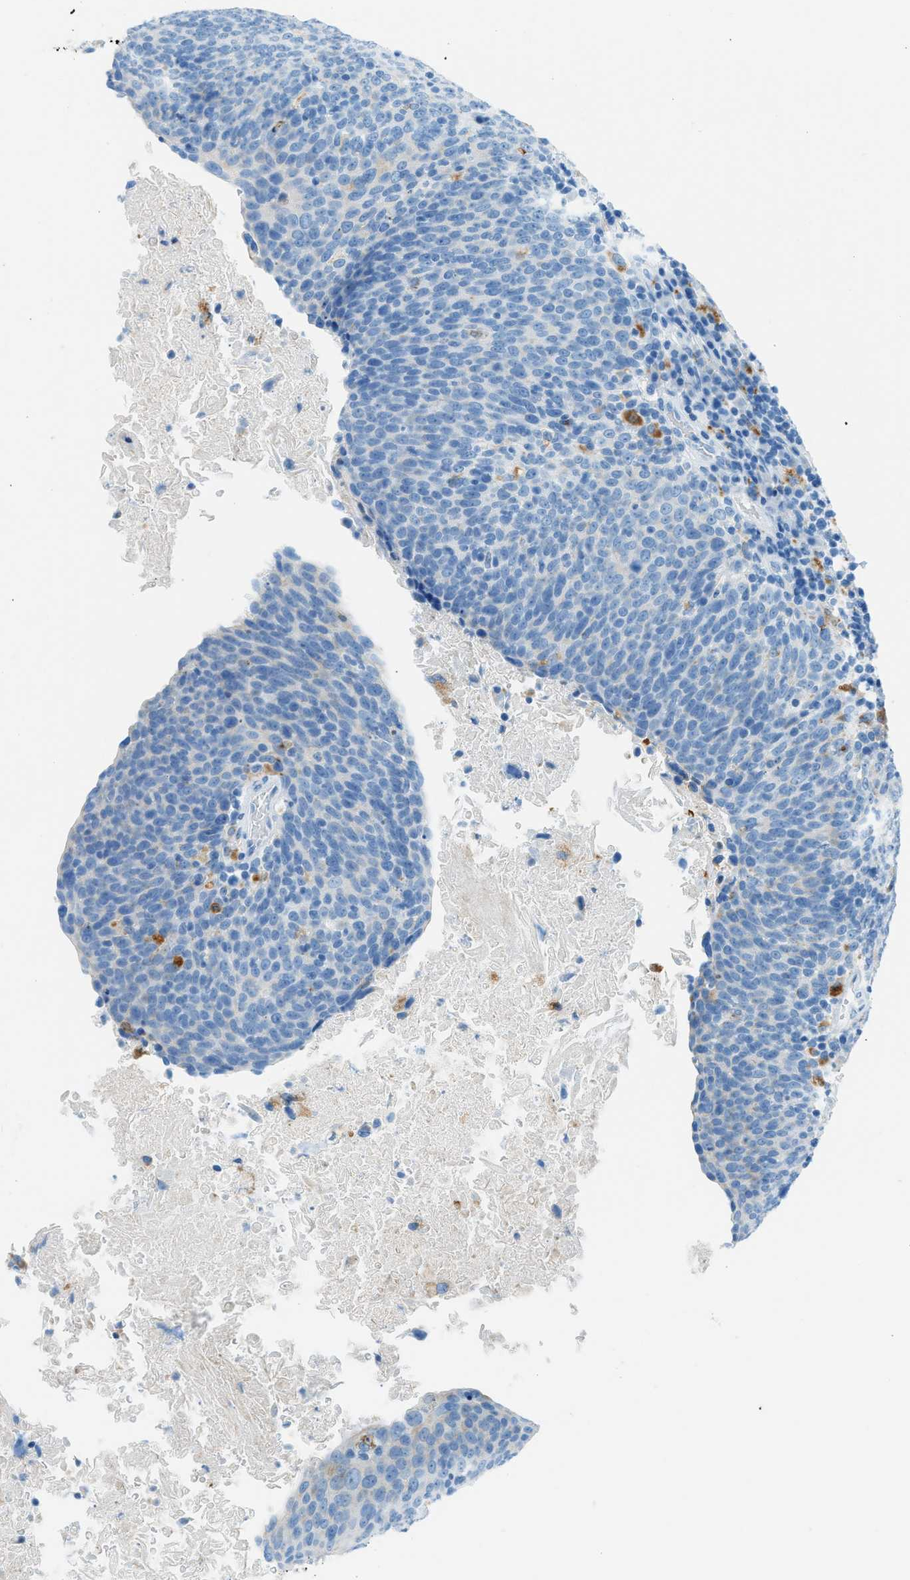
{"staining": {"intensity": "negative", "quantity": "none", "location": "none"}, "tissue": "head and neck cancer", "cell_type": "Tumor cells", "image_type": "cancer", "snomed": [{"axis": "morphology", "description": "Squamous cell carcinoma, NOS"}, {"axis": "morphology", "description": "Squamous cell carcinoma, metastatic, NOS"}, {"axis": "topography", "description": "Lymph node"}, {"axis": "topography", "description": "Head-Neck"}], "caption": "Immunohistochemical staining of human squamous cell carcinoma (head and neck) displays no significant positivity in tumor cells.", "gene": "C21orf62", "patient": {"sex": "male", "age": 62}}